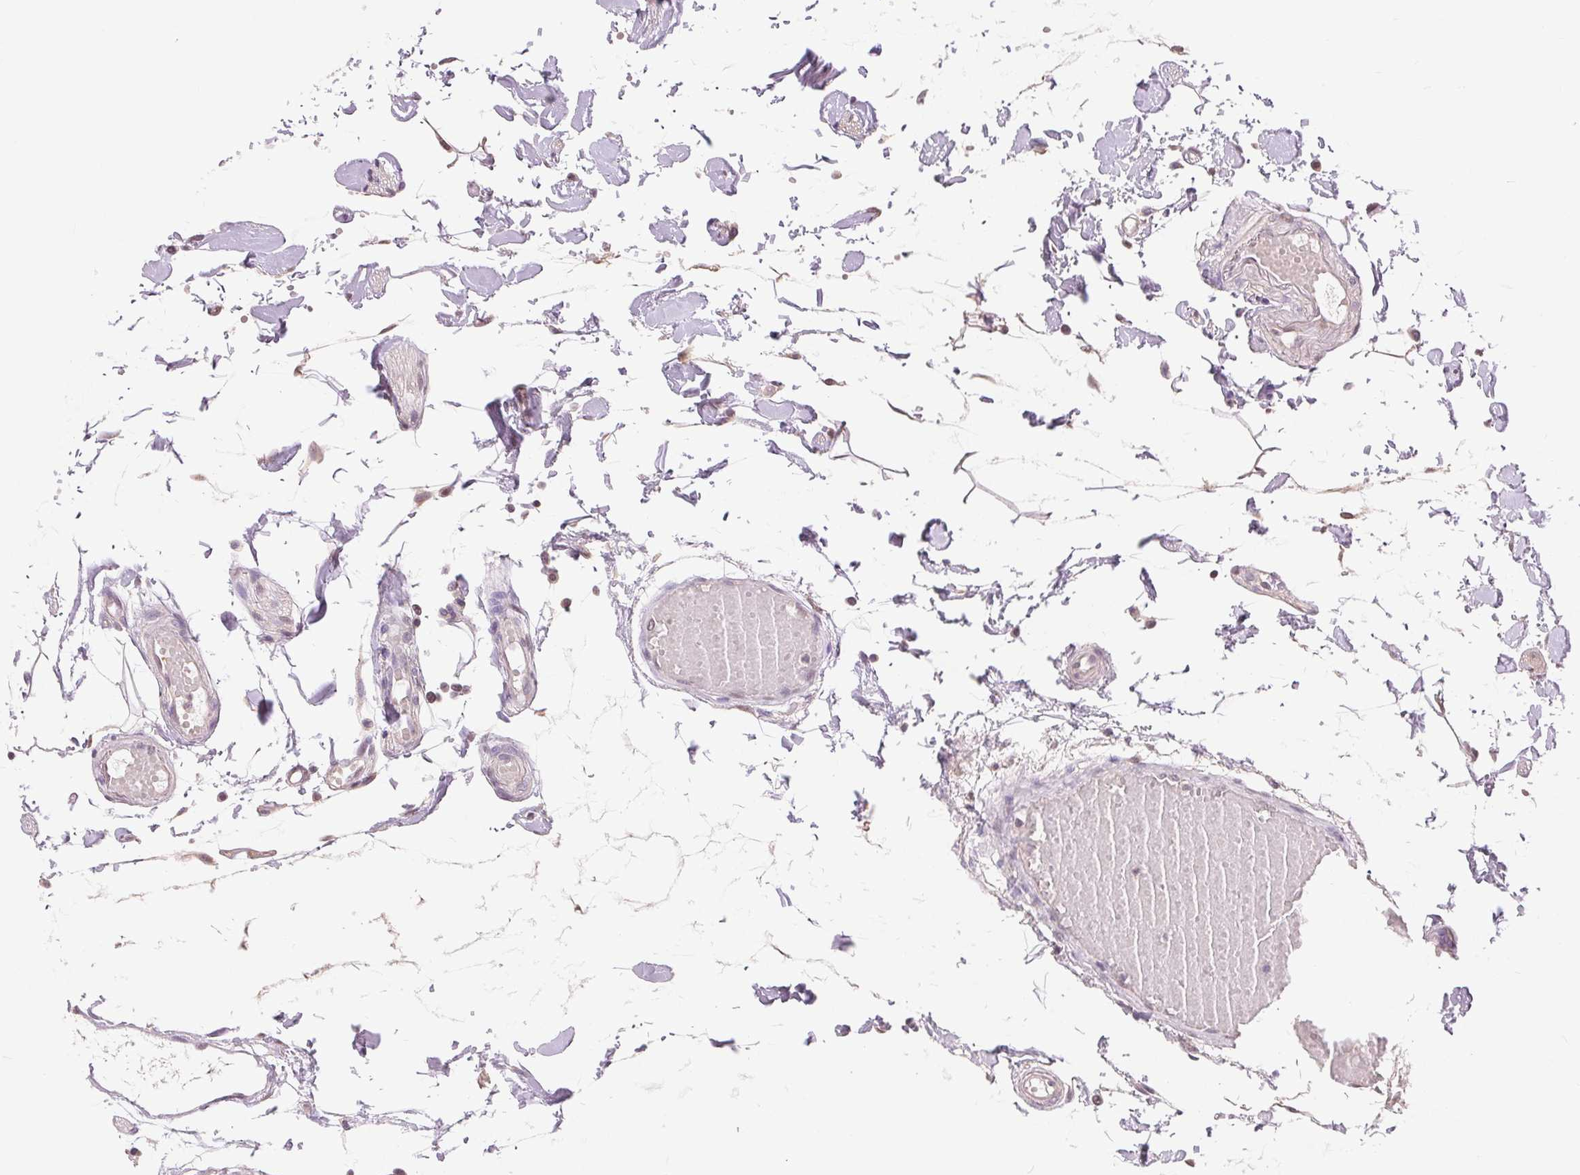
{"staining": {"intensity": "negative", "quantity": "none", "location": "none"}, "tissue": "colon", "cell_type": "Endothelial cells", "image_type": "normal", "snomed": [{"axis": "morphology", "description": "Normal tissue, NOS"}, {"axis": "morphology", "description": "Adenocarcinoma, NOS"}, {"axis": "topography", "description": "Colon"}], "caption": "Colon stained for a protein using IHC shows no positivity endothelial cells.", "gene": "TMEM273", "patient": {"sex": "male", "age": 83}}